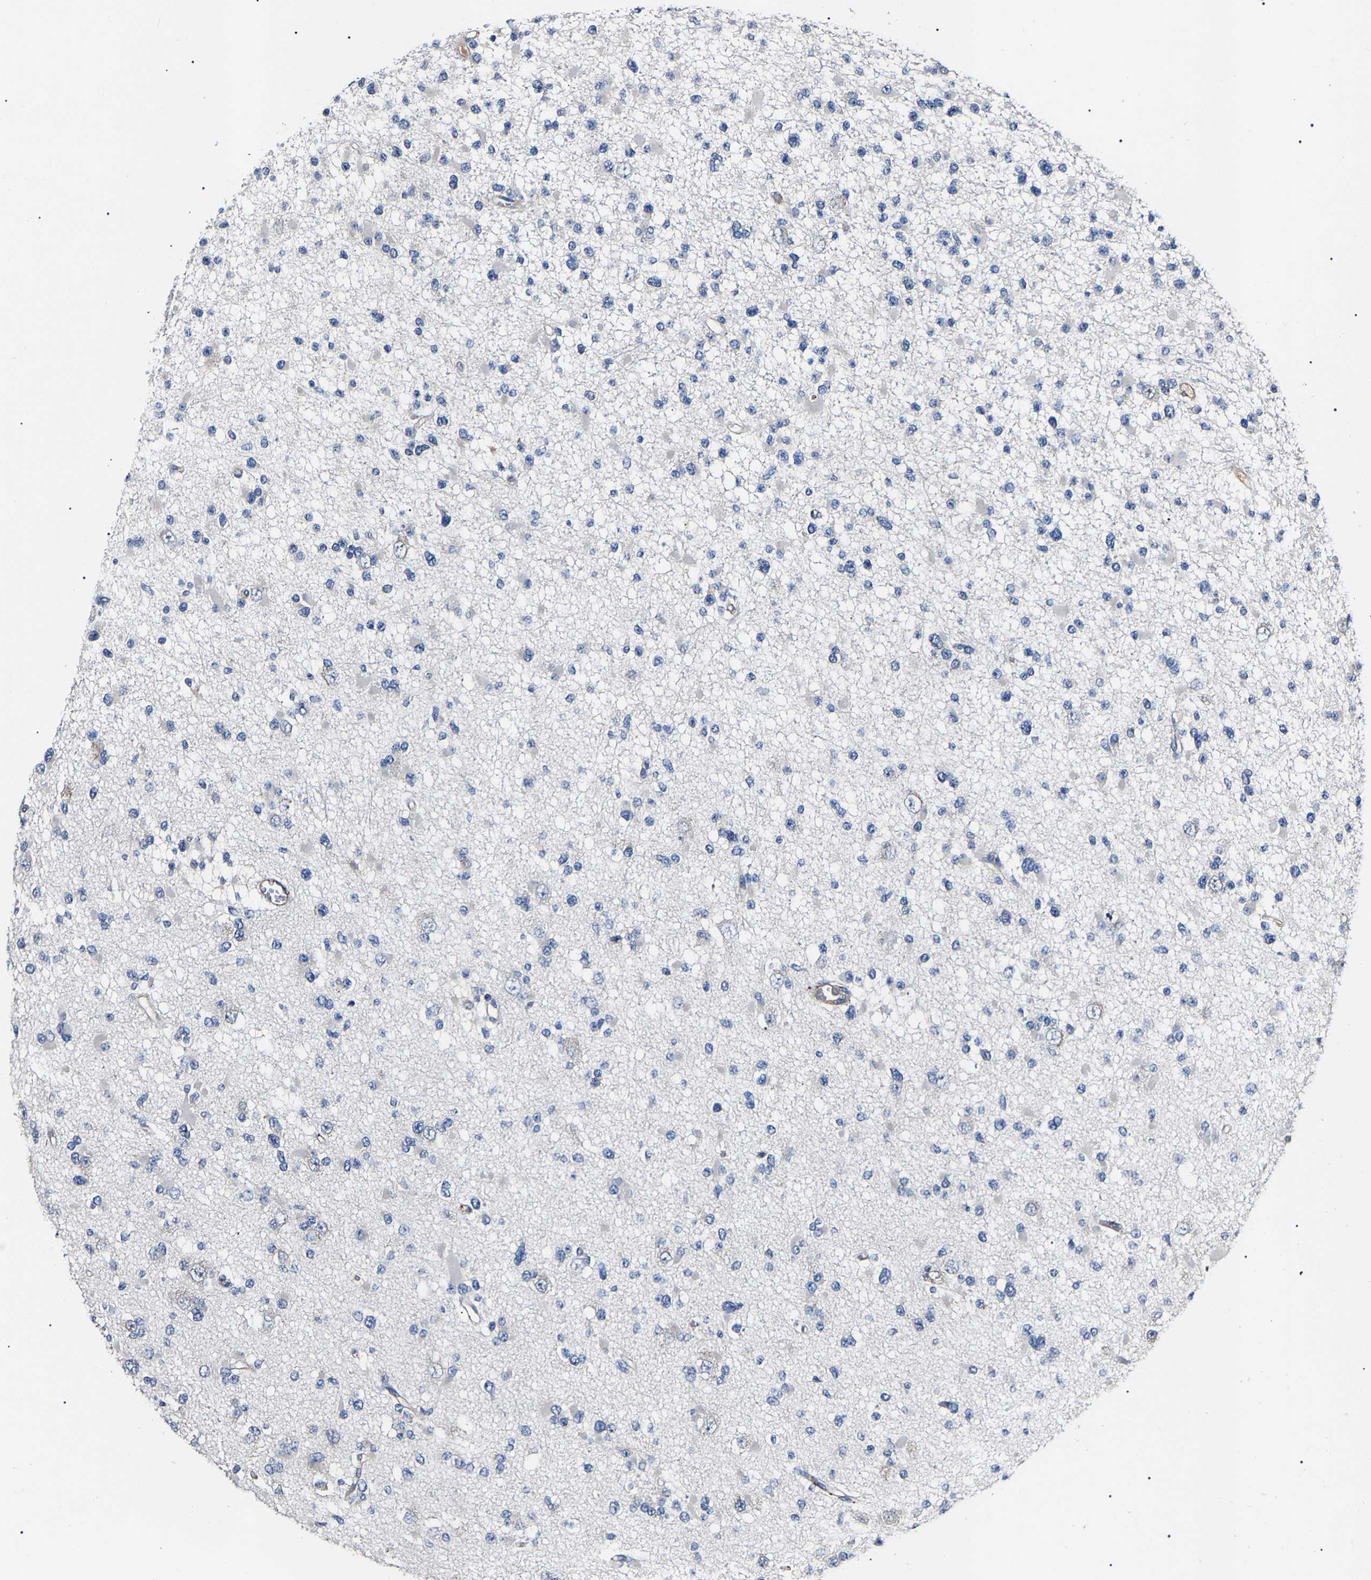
{"staining": {"intensity": "negative", "quantity": "none", "location": "none"}, "tissue": "glioma", "cell_type": "Tumor cells", "image_type": "cancer", "snomed": [{"axis": "morphology", "description": "Glioma, malignant, Low grade"}, {"axis": "topography", "description": "Brain"}], "caption": "An immunohistochemistry (IHC) micrograph of low-grade glioma (malignant) is shown. There is no staining in tumor cells of low-grade glioma (malignant).", "gene": "KLHL42", "patient": {"sex": "female", "age": 22}}